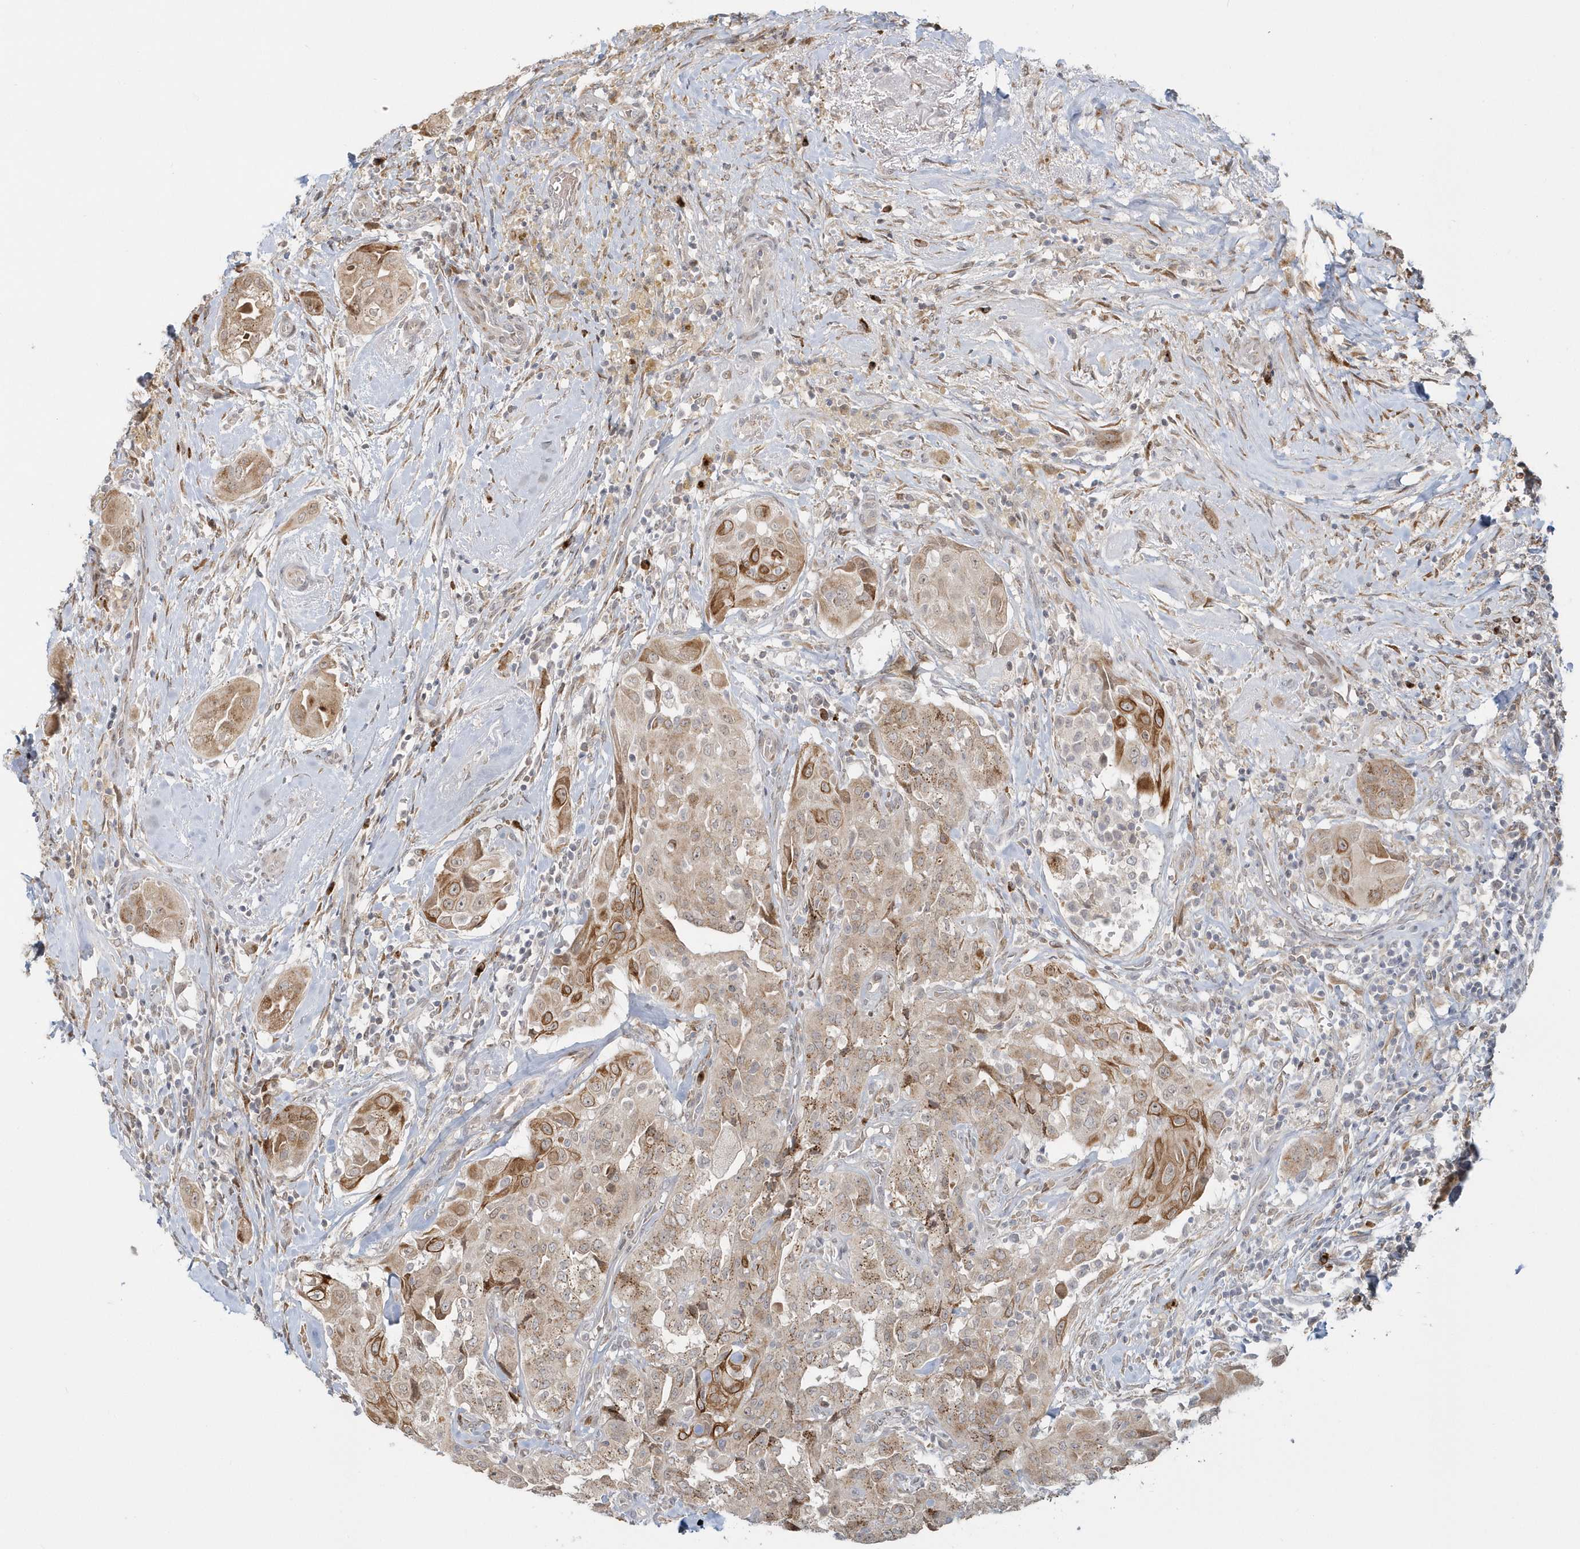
{"staining": {"intensity": "moderate", "quantity": ">75%", "location": "cytoplasmic/membranous"}, "tissue": "thyroid cancer", "cell_type": "Tumor cells", "image_type": "cancer", "snomed": [{"axis": "morphology", "description": "Papillary adenocarcinoma, NOS"}, {"axis": "topography", "description": "Thyroid gland"}], "caption": "Approximately >75% of tumor cells in thyroid cancer (papillary adenocarcinoma) display moderate cytoplasmic/membranous protein staining as visualized by brown immunohistochemical staining.", "gene": "DHFR", "patient": {"sex": "female", "age": 59}}